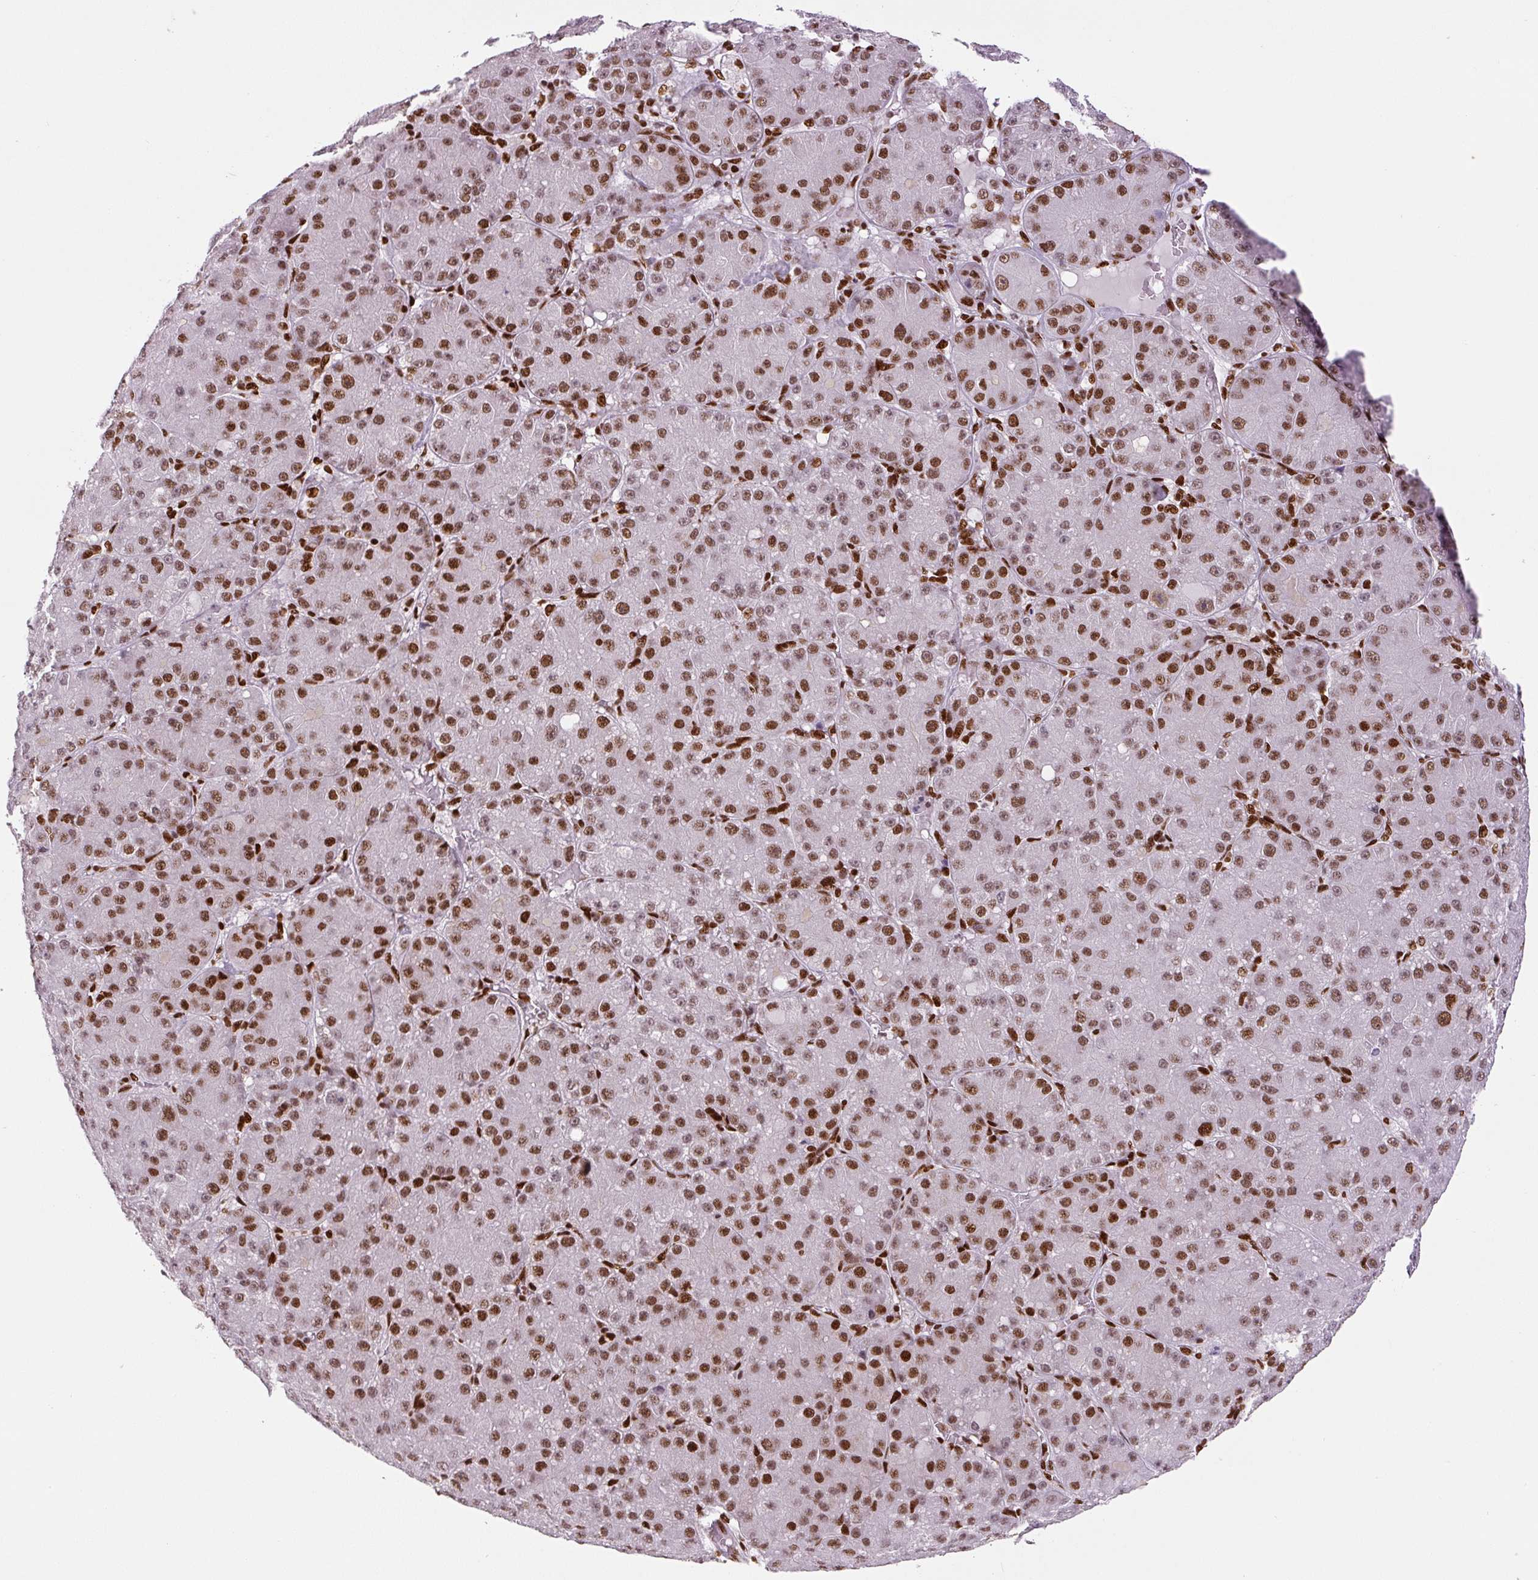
{"staining": {"intensity": "strong", "quantity": ">75%", "location": "nuclear"}, "tissue": "liver cancer", "cell_type": "Tumor cells", "image_type": "cancer", "snomed": [{"axis": "morphology", "description": "Carcinoma, Hepatocellular, NOS"}, {"axis": "topography", "description": "Liver"}], "caption": "Human liver hepatocellular carcinoma stained for a protein (brown) exhibits strong nuclear positive positivity in approximately >75% of tumor cells.", "gene": "FUS", "patient": {"sex": "male", "age": 67}}